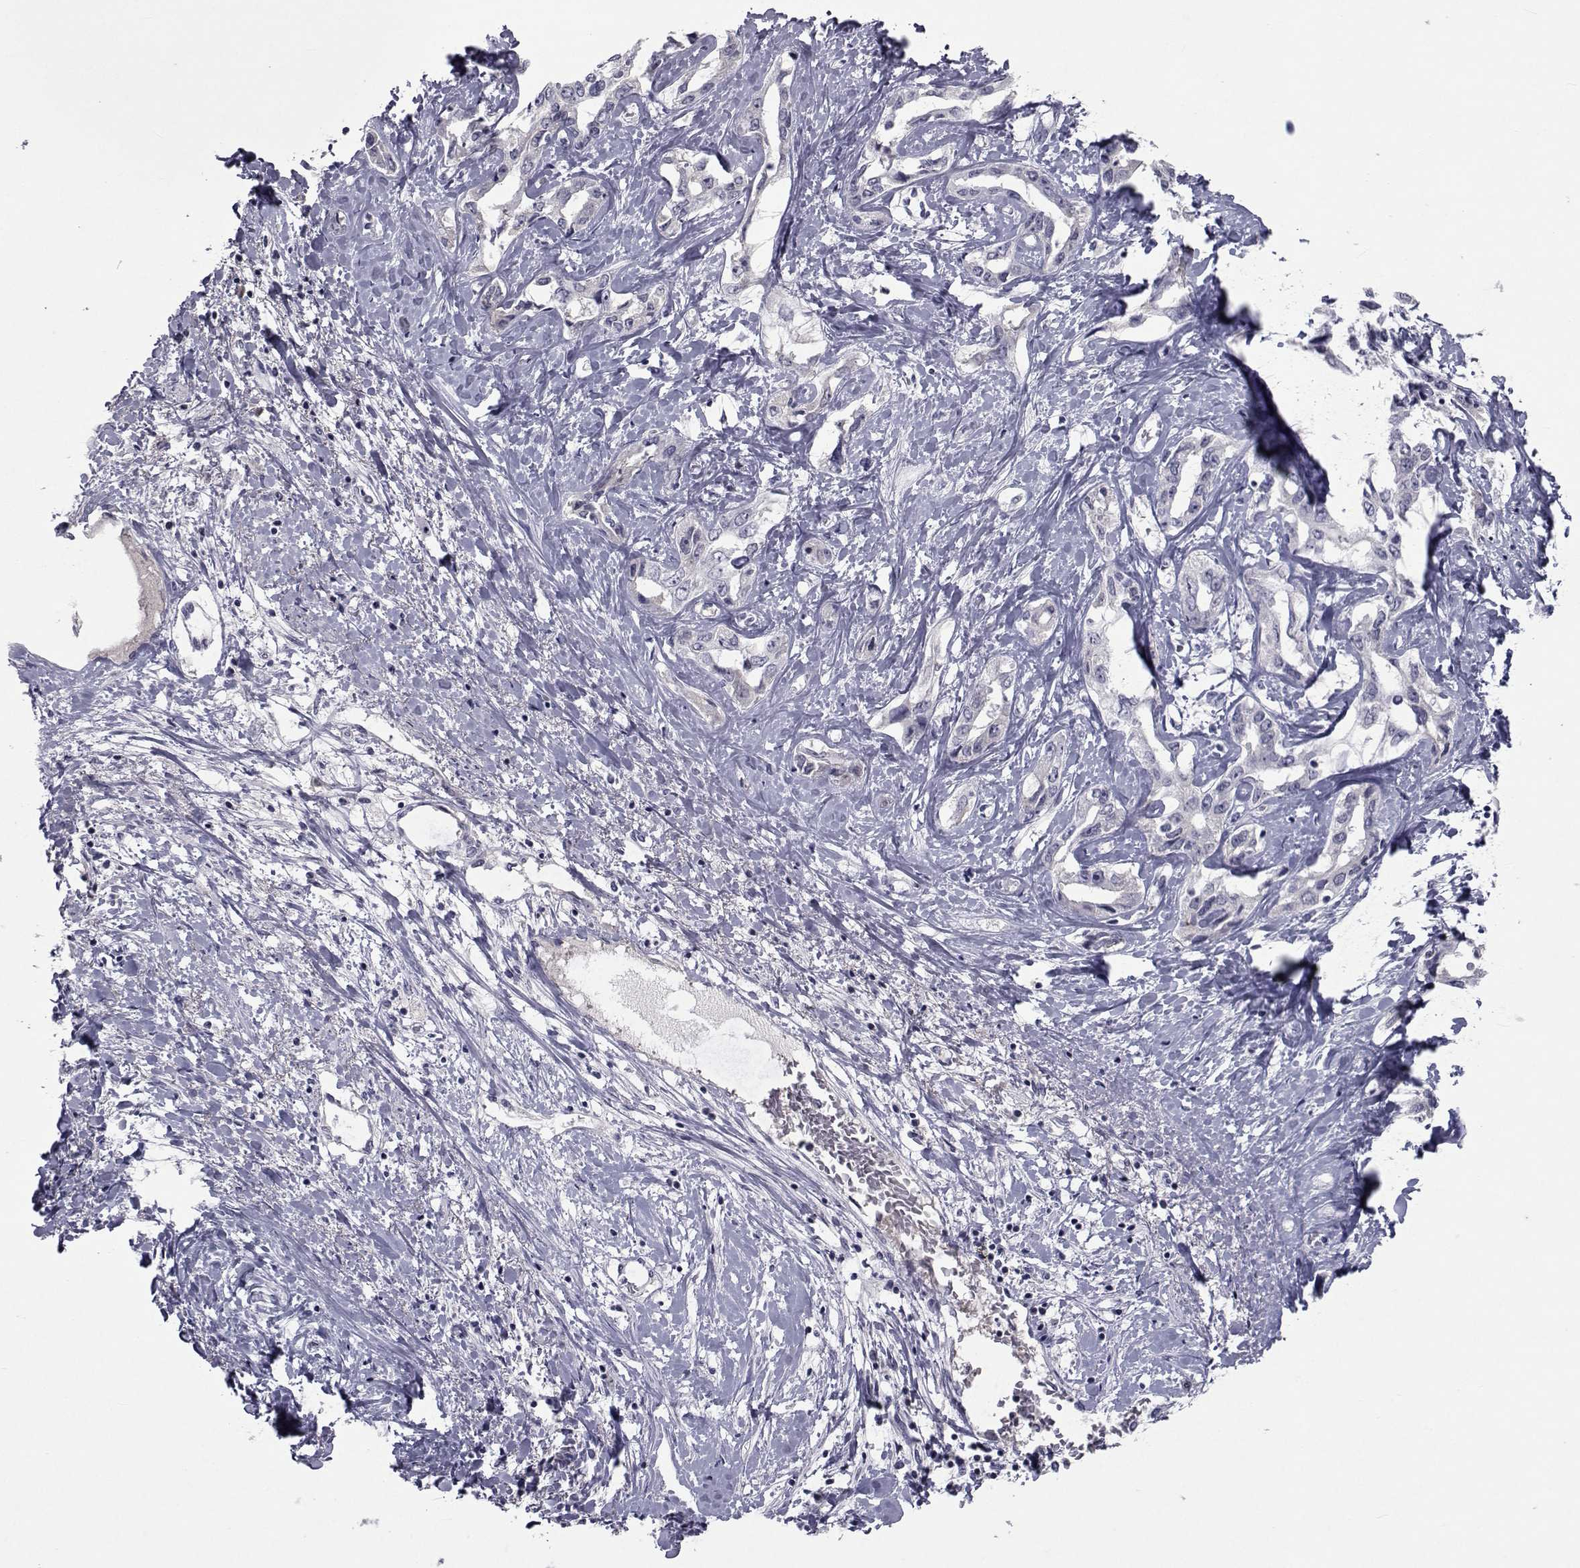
{"staining": {"intensity": "negative", "quantity": "none", "location": "none"}, "tissue": "liver cancer", "cell_type": "Tumor cells", "image_type": "cancer", "snomed": [{"axis": "morphology", "description": "Cholangiocarcinoma"}, {"axis": "topography", "description": "Liver"}], "caption": "Immunohistochemical staining of liver cancer (cholangiocarcinoma) exhibits no significant positivity in tumor cells.", "gene": "PAX2", "patient": {"sex": "male", "age": 59}}